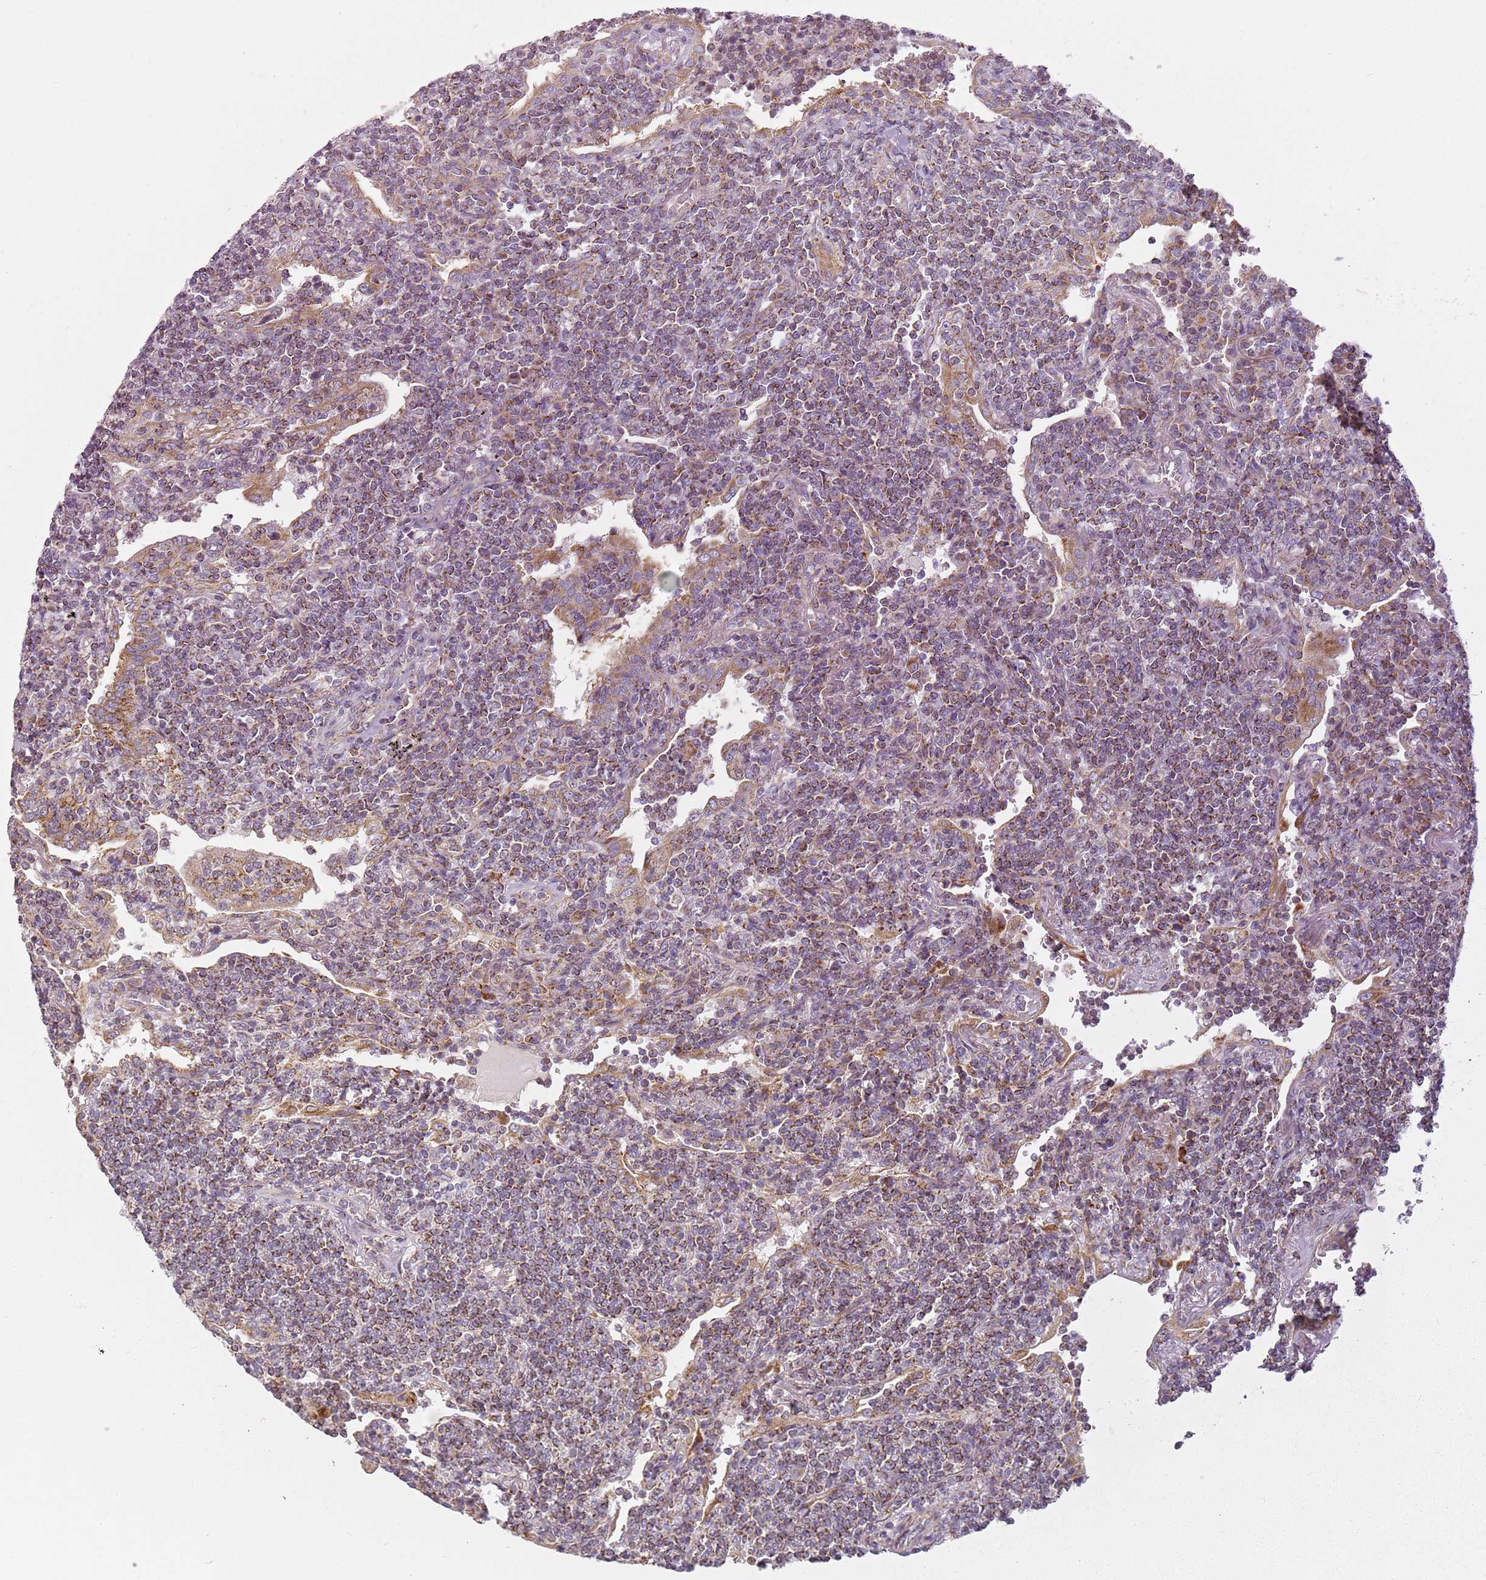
{"staining": {"intensity": "moderate", "quantity": "25%-75%", "location": "cytoplasmic/membranous"}, "tissue": "lymphoma", "cell_type": "Tumor cells", "image_type": "cancer", "snomed": [{"axis": "morphology", "description": "Malignant lymphoma, non-Hodgkin's type, Low grade"}, {"axis": "topography", "description": "Lung"}], "caption": "Lymphoma tissue demonstrates moderate cytoplasmic/membranous expression in approximately 25%-75% of tumor cells", "gene": "TMEM200C", "patient": {"sex": "female", "age": 71}}